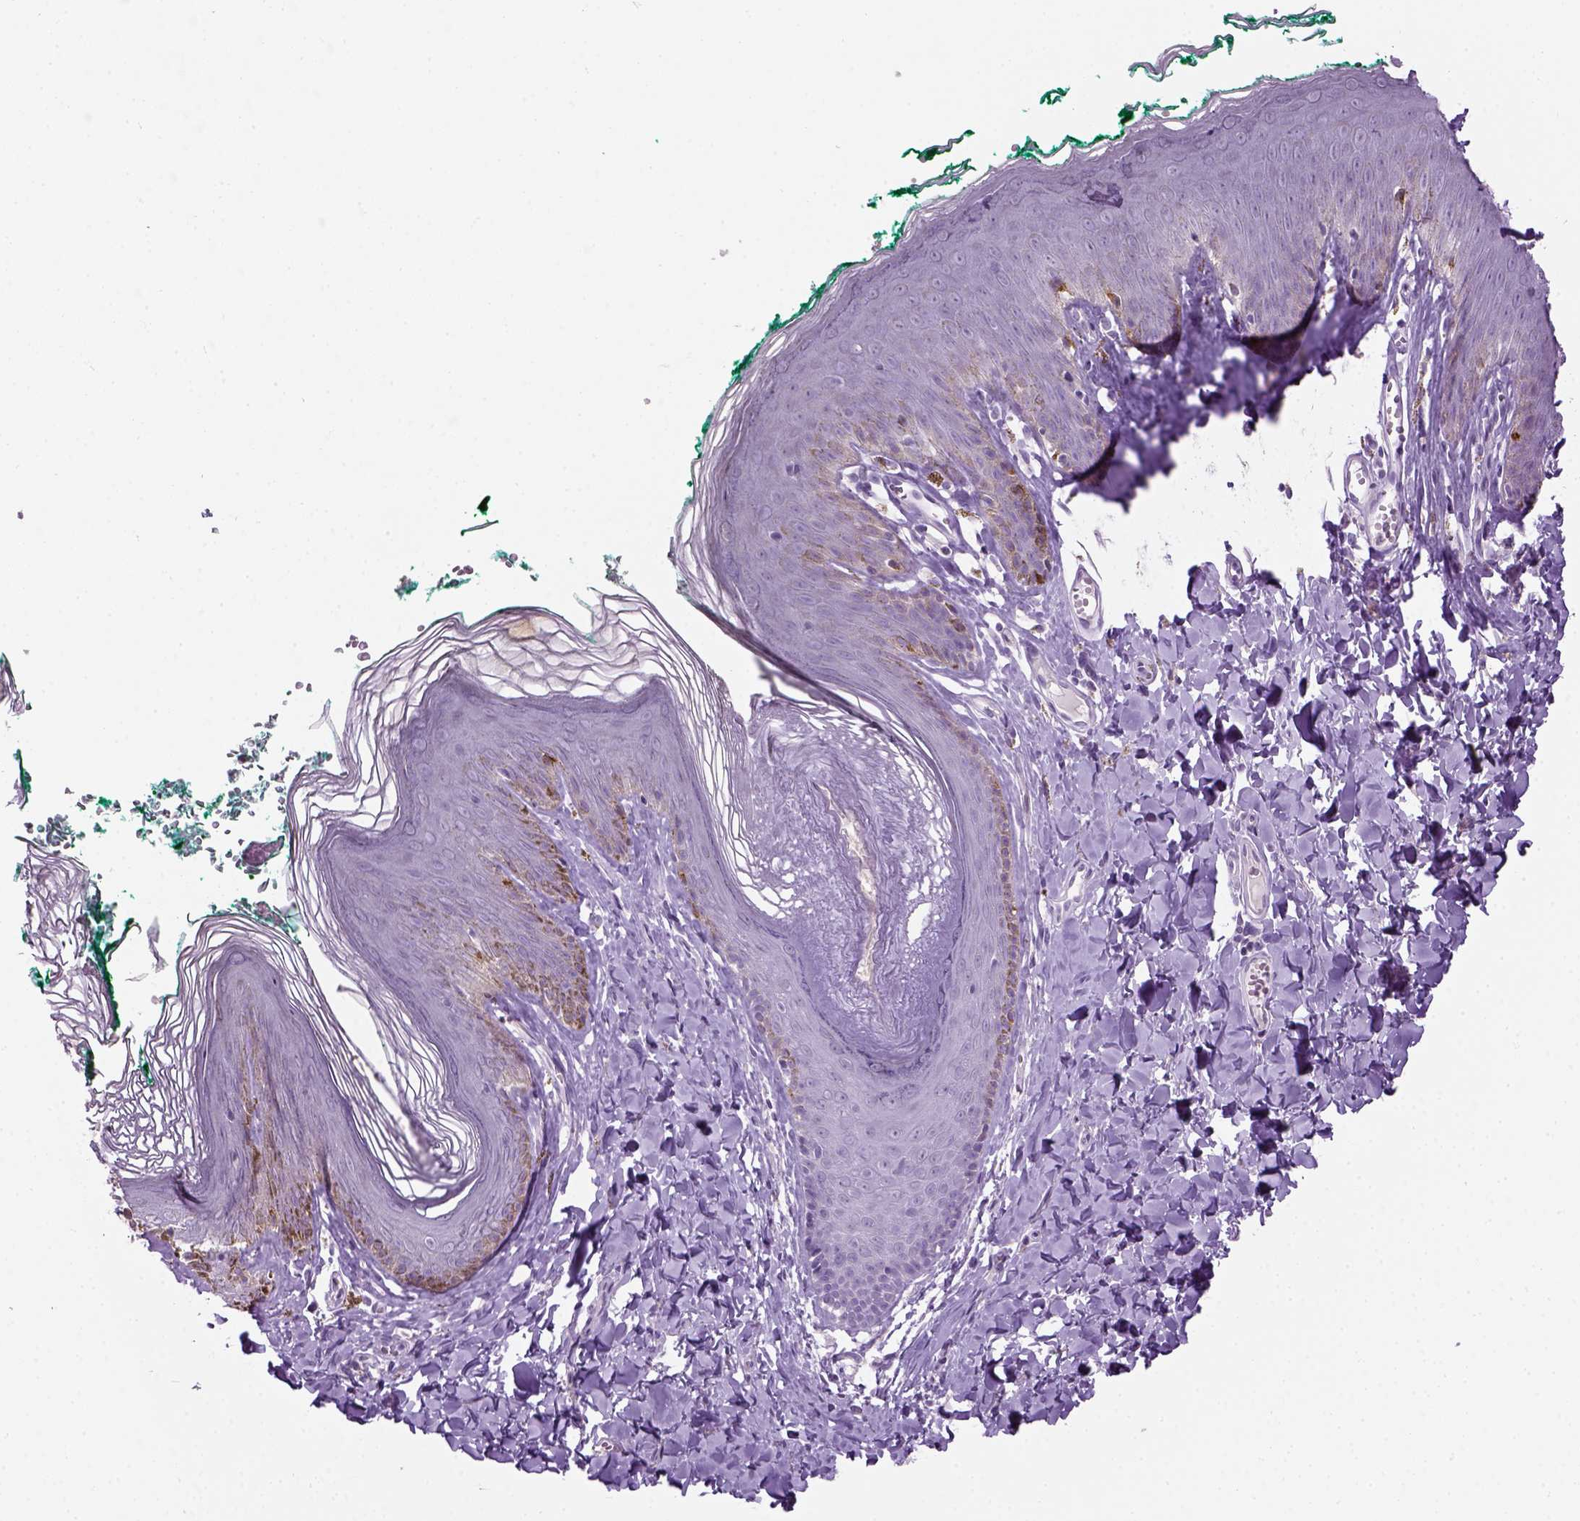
{"staining": {"intensity": "negative", "quantity": "none", "location": "none"}, "tissue": "skin", "cell_type": "Epidermal cells", "image_type": "normal", "snomed": [{"axis": "morphology", "description": "Normal tissue, NOS"}, {"axis": "topography", "description": "Vulva"}, {"axis": "topography", "description": "Peripheral nerve tissue"}], "caption": "Benign skin was stained to show a protein in brown. There is no significant expression in epidermal cells. Brightfield microscopy of IHC stained with DAB (3,3'-diaminobenzidine) (brown) and hematoxylin (blue), captured at high magnification.", "gene": "GABRB2", "patient": {"sex": "female", "age": 66}}